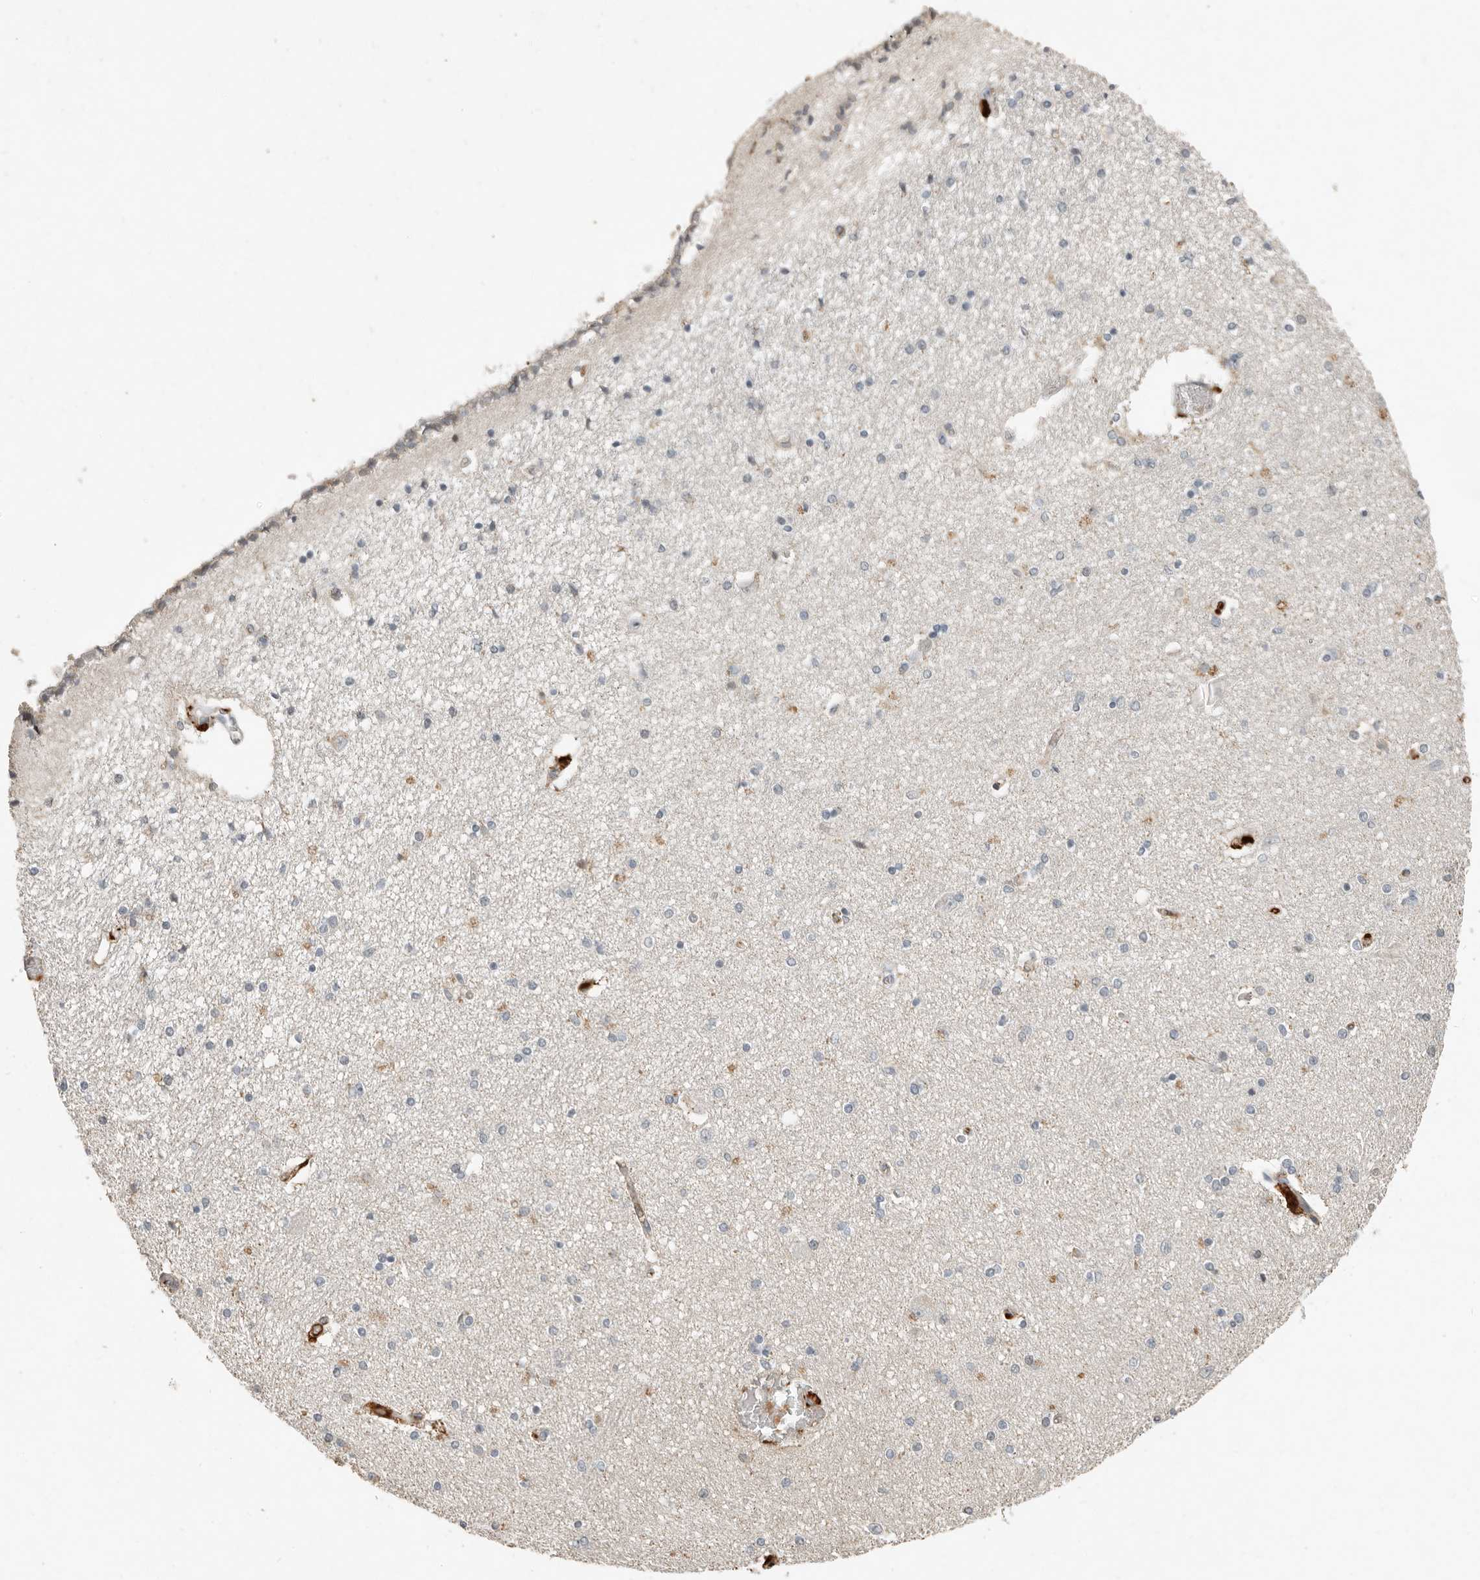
{"staining": {"intensity": "negative", "quantity": "none", "location": "none"}, "tissue": "hippocampus", "cell_type": "Glial cells", "image_type": "normal", "snomed": [{"axis": "morphology", "description": "Normal tissue, NOS"}, {"axis": "topography", "description": "Hippocampus"}], "caption": "High power microscopy histopathology image of an immunohistochemistry image of benign hippocampus, revealing no significant staining in glial cells.", "gene": "KLHL38", "patient": {"sex": "female", "age": 54}}